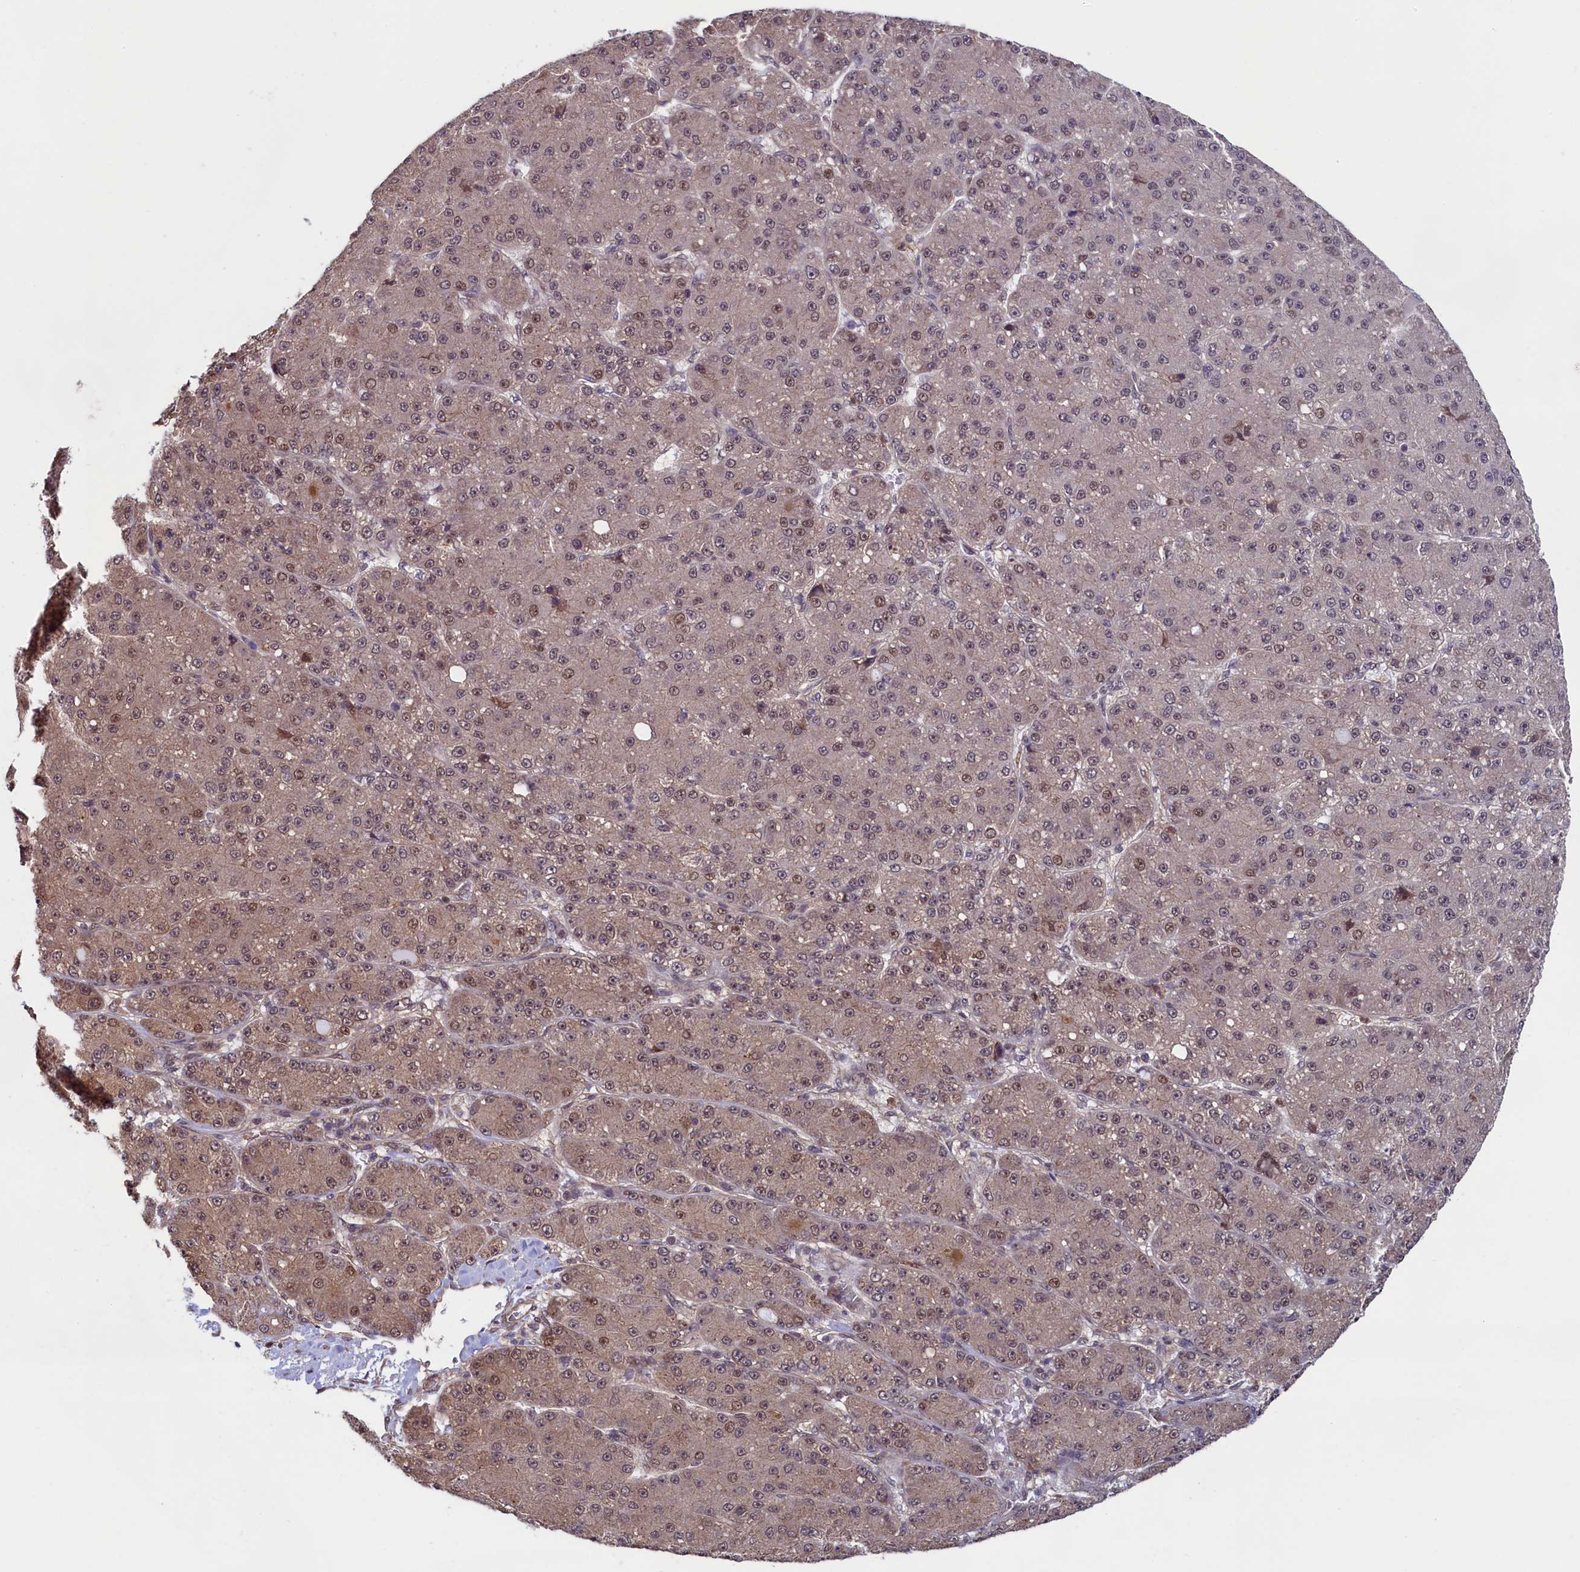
{"staining": {"intensity": "weak", "quantity": ">75%", "location": "cytoplasmic/membranous,nuclear"}, "tissue": "liver cancer", "cell_type": "Tumor cells", "image_type": "cancer", "snomed": [{"axis": "morphology", "description": "Carcinoma, Hepatocellular, NOS"}, {"axis": "topography", "description": "Liver"}], "caption": "Protein staining of liver cancer (hepatocellular carcinoma) tissue demonstrates weak cytoplasmic/membranous and nuclear staining in approximately >75% of tumor cells.", "gene": "LEO1", "patient": {"sex": "male", "age": 67}}